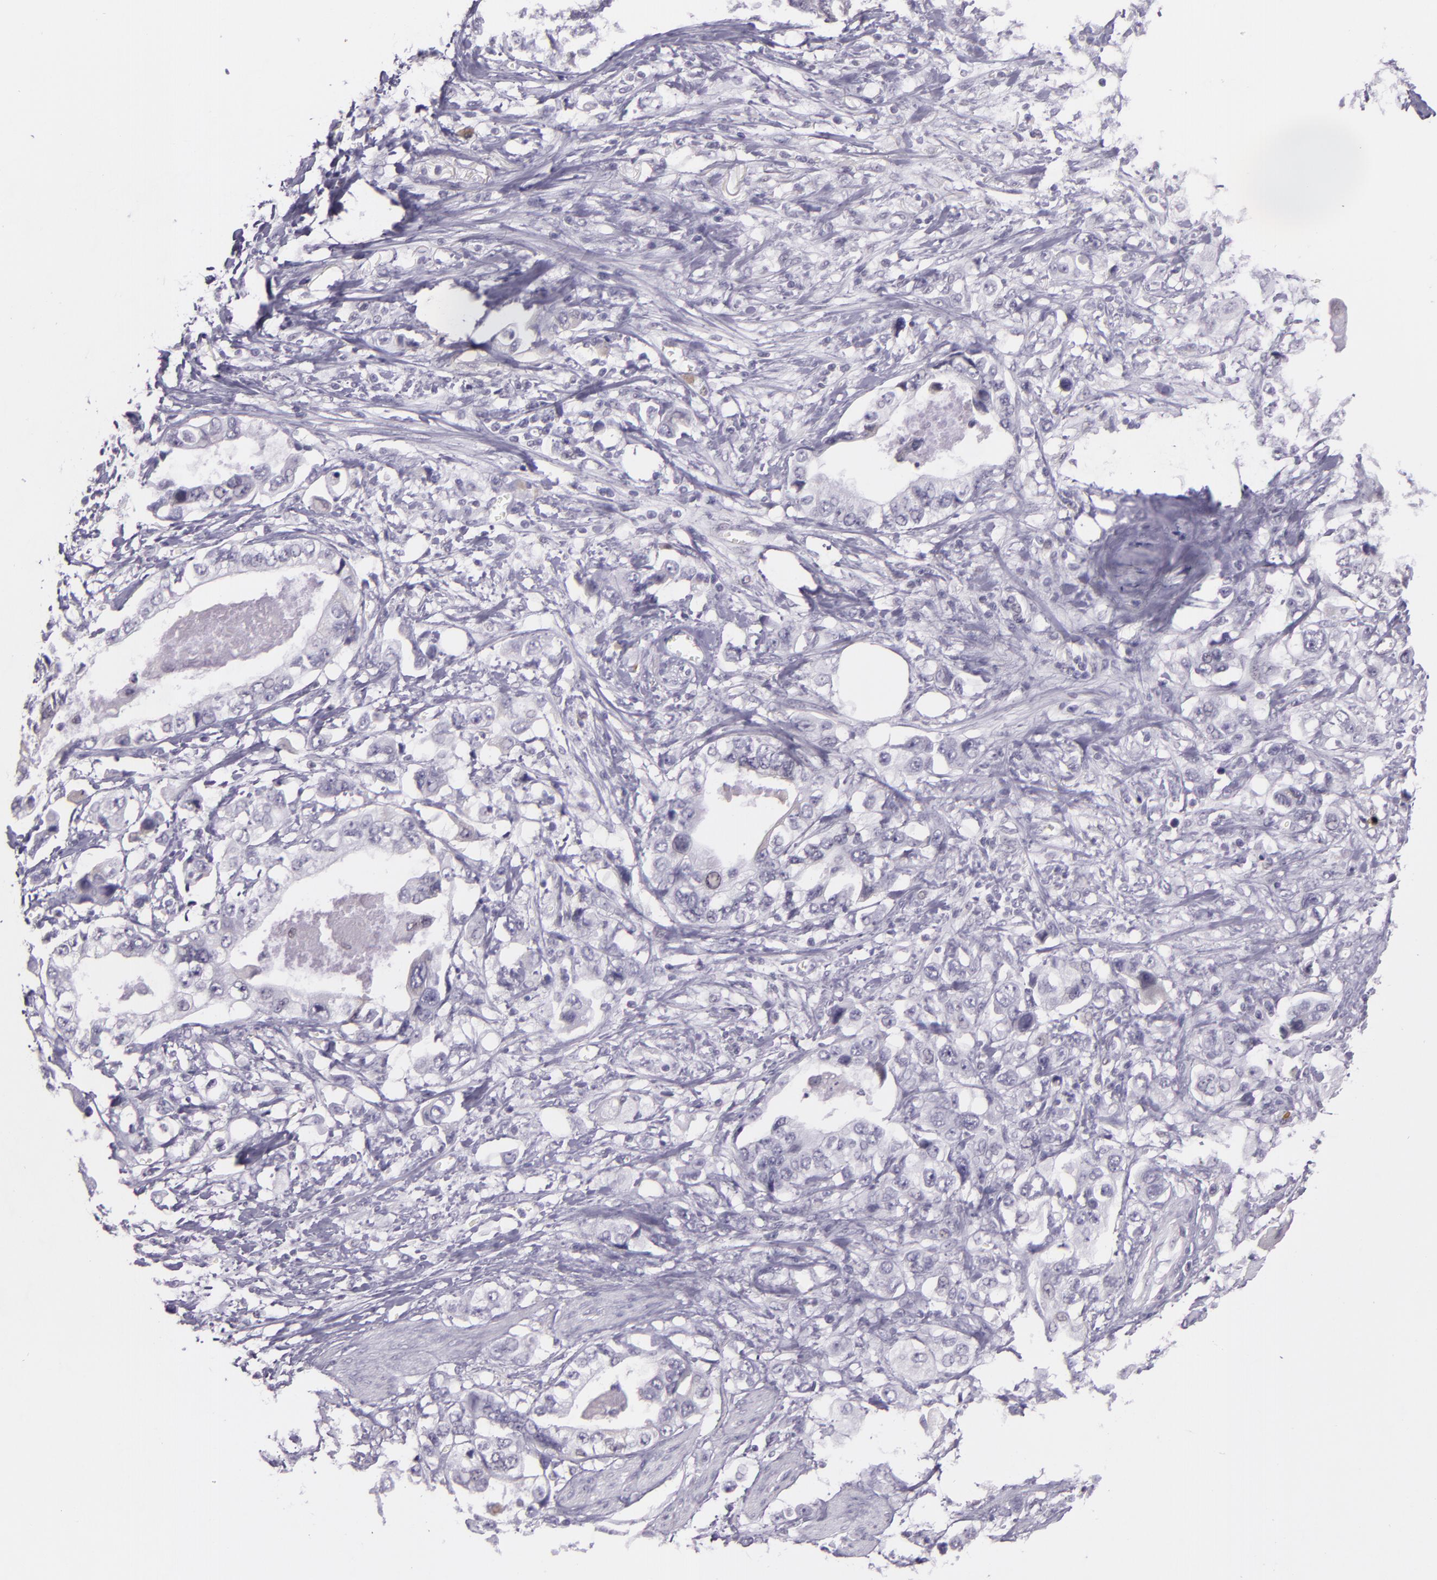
{"staining": {"intensity": "negative", "quantity": "none", "location": "none"}, "tissue": "stomach cancer", "cell_type": "Tumor cells", "image_type": "cancer", "snomed": [{"axis": "morphology", "description": "Adenocarcinoma, NOS"}, {"axis": "topography", "description": "Pancreas"}, {"axis": "topography", "description": "Stomach, upper"}], "caption": "Tumor cells are negative for brown protein staining in stomach adenocarcinoma.", "gene": "CHEK2", "patient": {"sex": "male", "age": 77}}